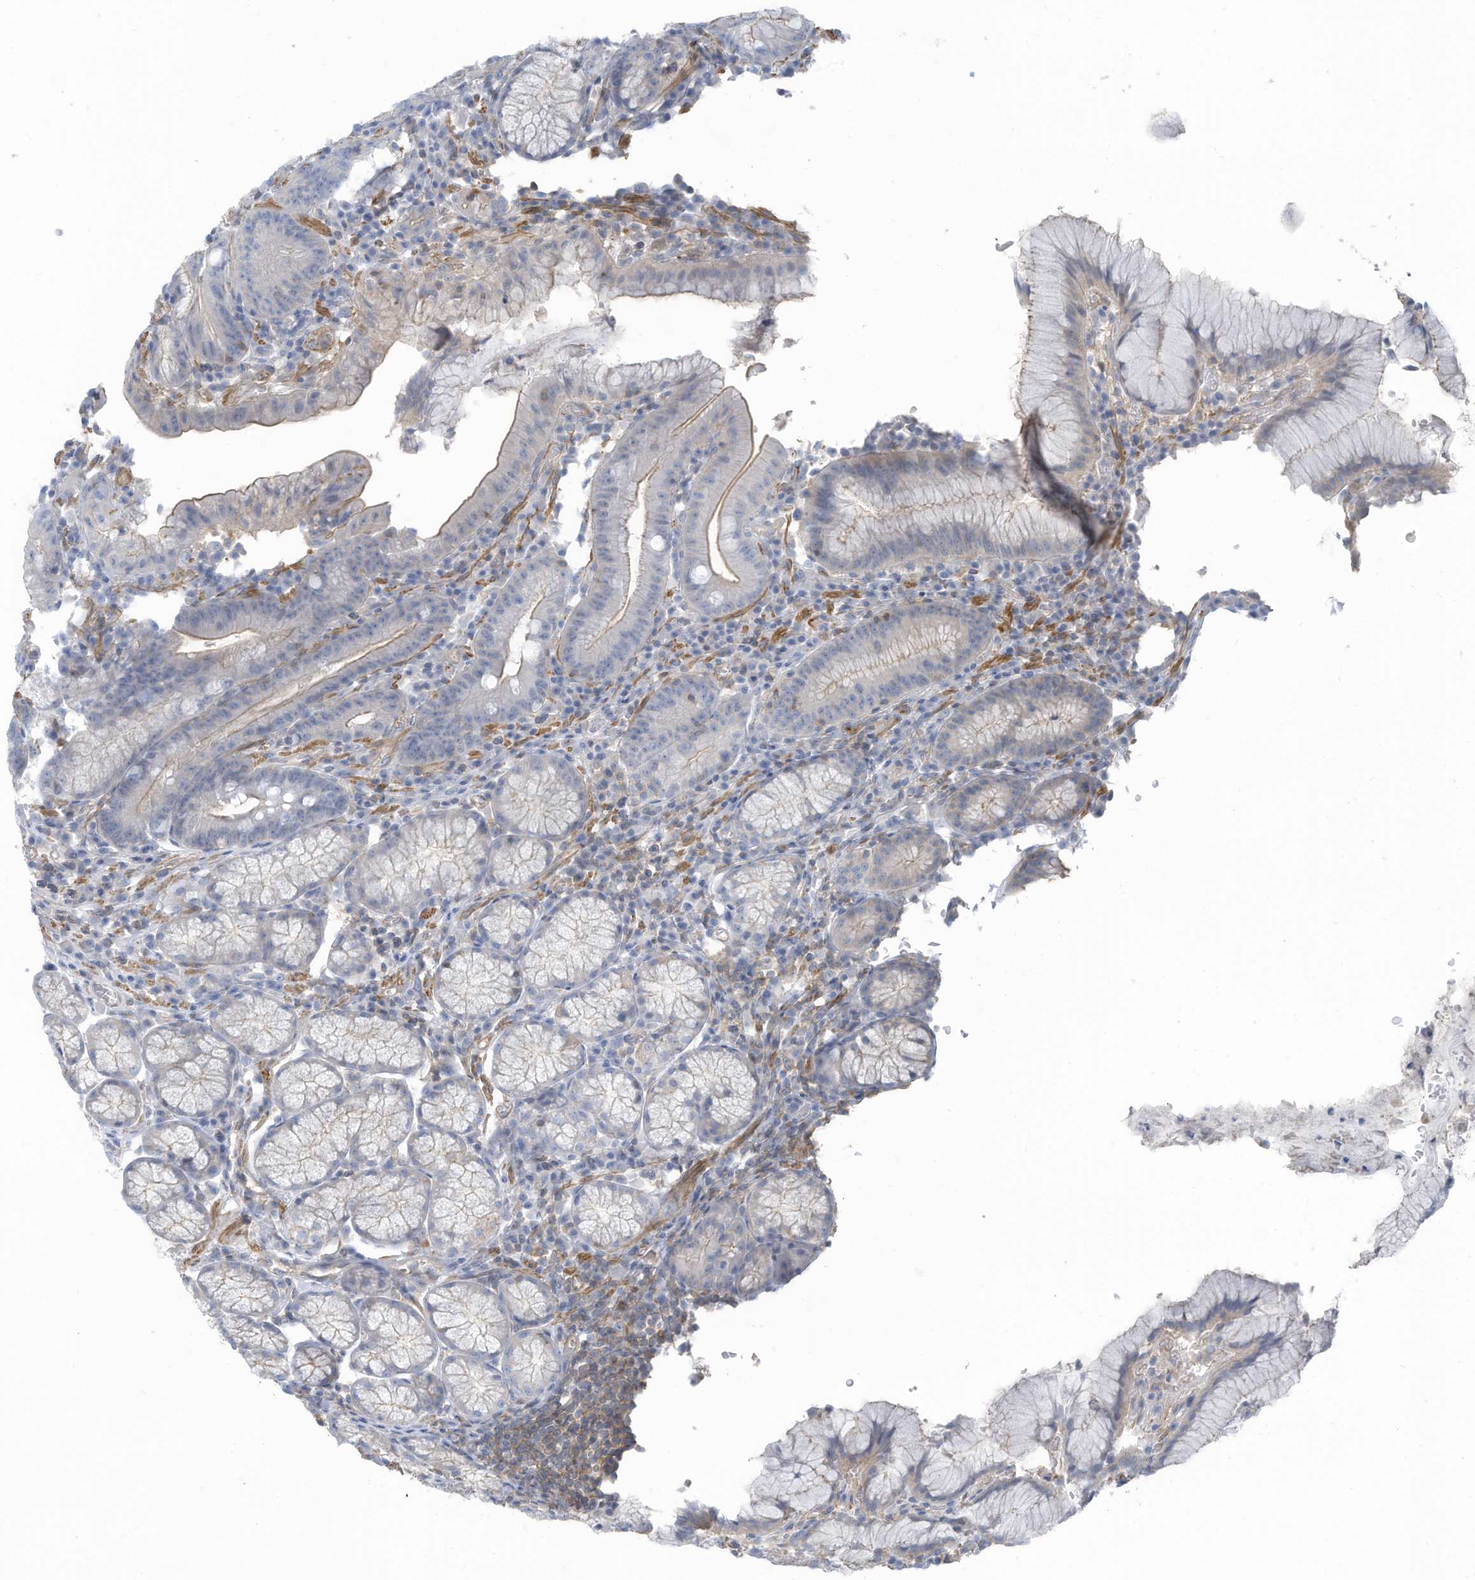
{"staining": {"intensity": "moderate", "quantity": "<25%", "location": "cytoplasmic/membranous"}, "tissue": "stomach", "cell_type": "Glandular cells", "image_type": "normal", "snomed": [{"axis": "morphology", "description": "Normal tissue, NOS"}, {"axis": "topography", "description": "Stomach"}], "caption": "Moderate cytoplasmic/membranous expression is identified in approximately <25% of glandular cells in benign stomach.", "gene": "ZNF846", "patient": {"sex": "male", "age": 55}}